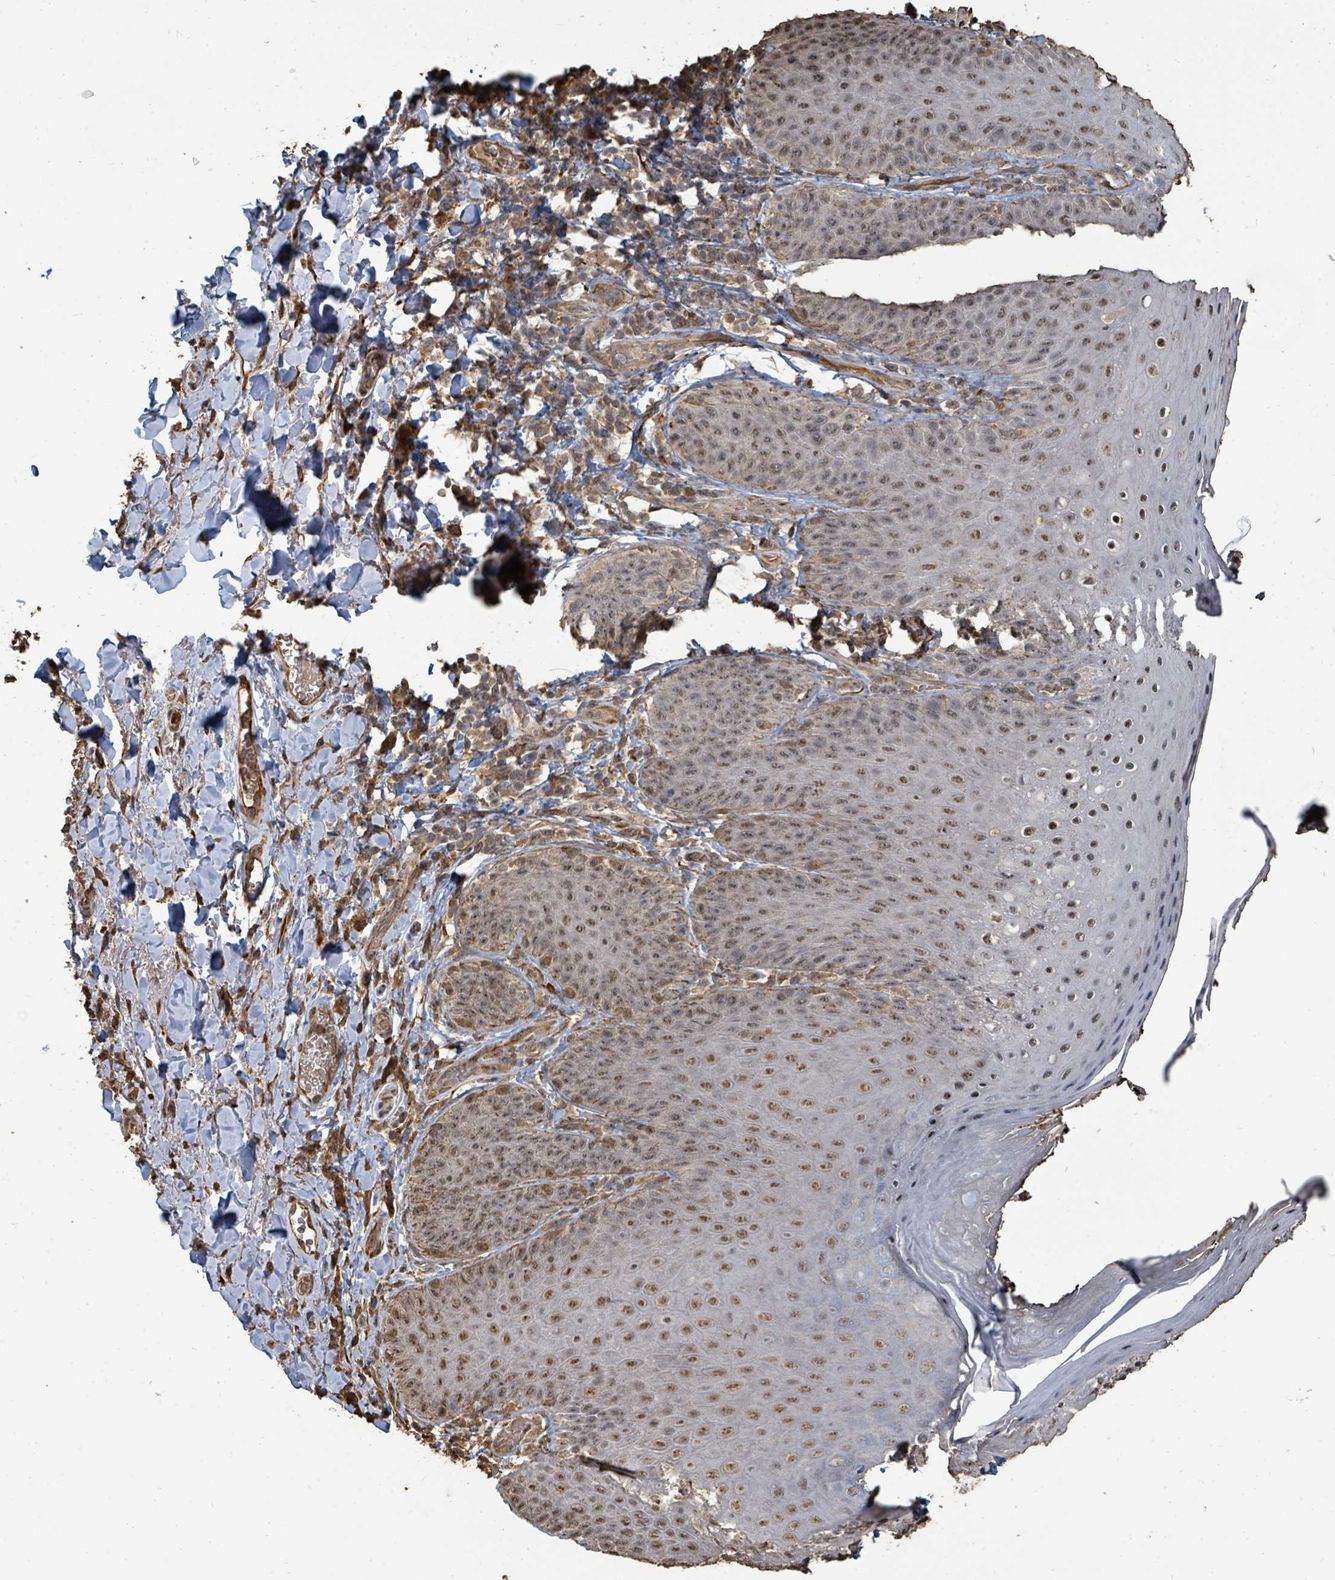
{"staining": {"intensity": "moderate", "quantity": ">75%", "location": "nuclear"}, "tissue": "skin", "cell_type": "Epidermal cells", "image_type": "normal", "snomed": [{"axis": "morphology", "description": "Normal tissue, NOS"}, {"axis": "topography", "description": "Anal"}, {"axis": "topography", "description": "Peripheral nerve tissue"}], "caption": "A micrograph of skin stained for a protein shows moderate nuclear brown staining in epidermal cells. (DAB (3,3'-diaminobenzidine) = brown stain, brightfield microscopy at high magnification).", "gene": "C6orf52", "patient": {"sex": "male", "age": 53}}